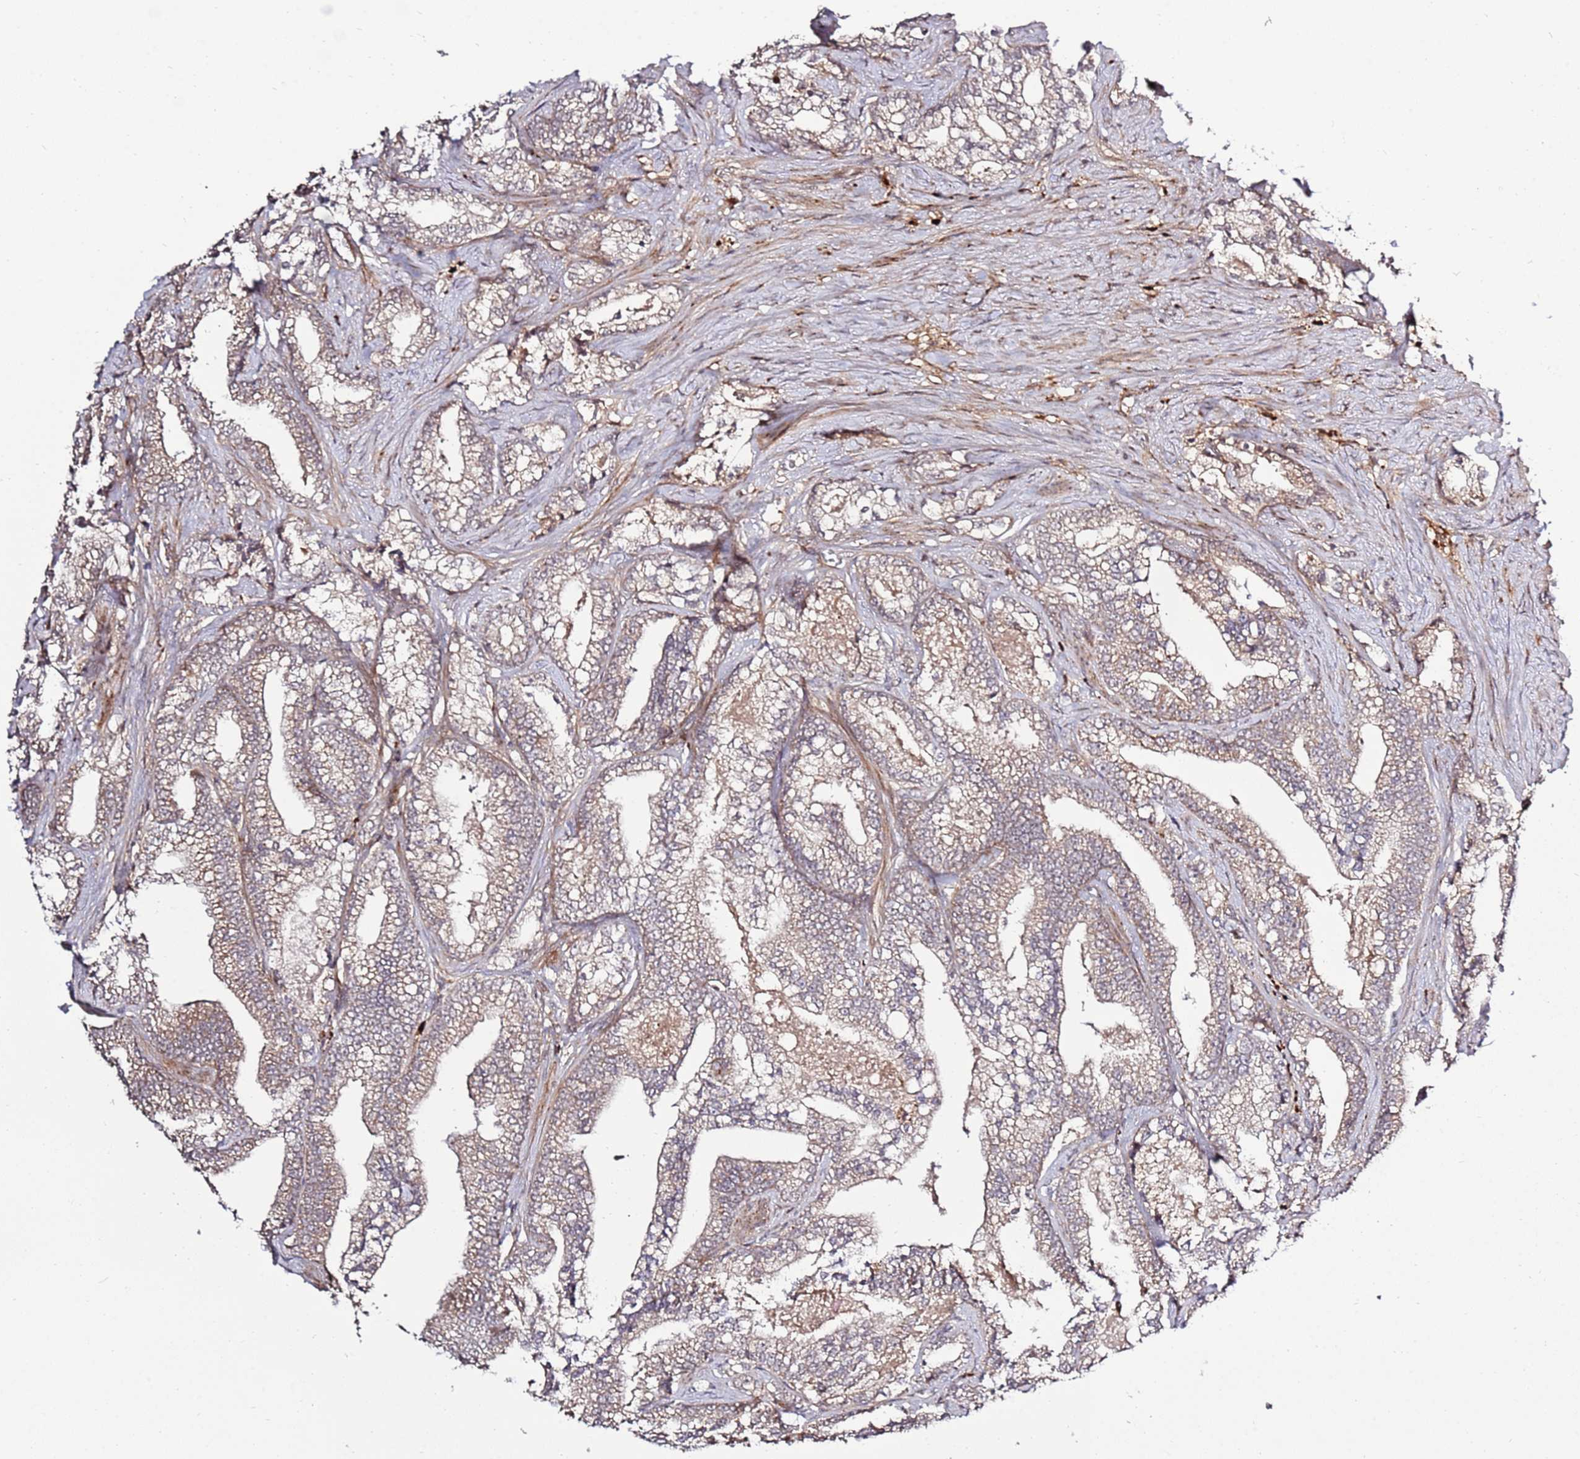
{"staining": {"intensity": "weak", "quantity": ">75%", "location": "cytoplasmic/membranous"}, "tissue": "prostate cancer", "cell_type": "Tumor cells", "image_type": "cancer", "snomed": [{"axis": "morphology", "description": "Adenocarcinoma, High grade"}, {"axis": "topography", "description": "Prostate and seminal vesicle, NOS"}], "caption": "A brown stain labels weak cytoplasmic/membranous expression of a protein in adenocarcinoma (high-grade) (prostate) tumor cells.", "gene": "RHBDL1", "patient": {"sex": "male", "age": 67}}